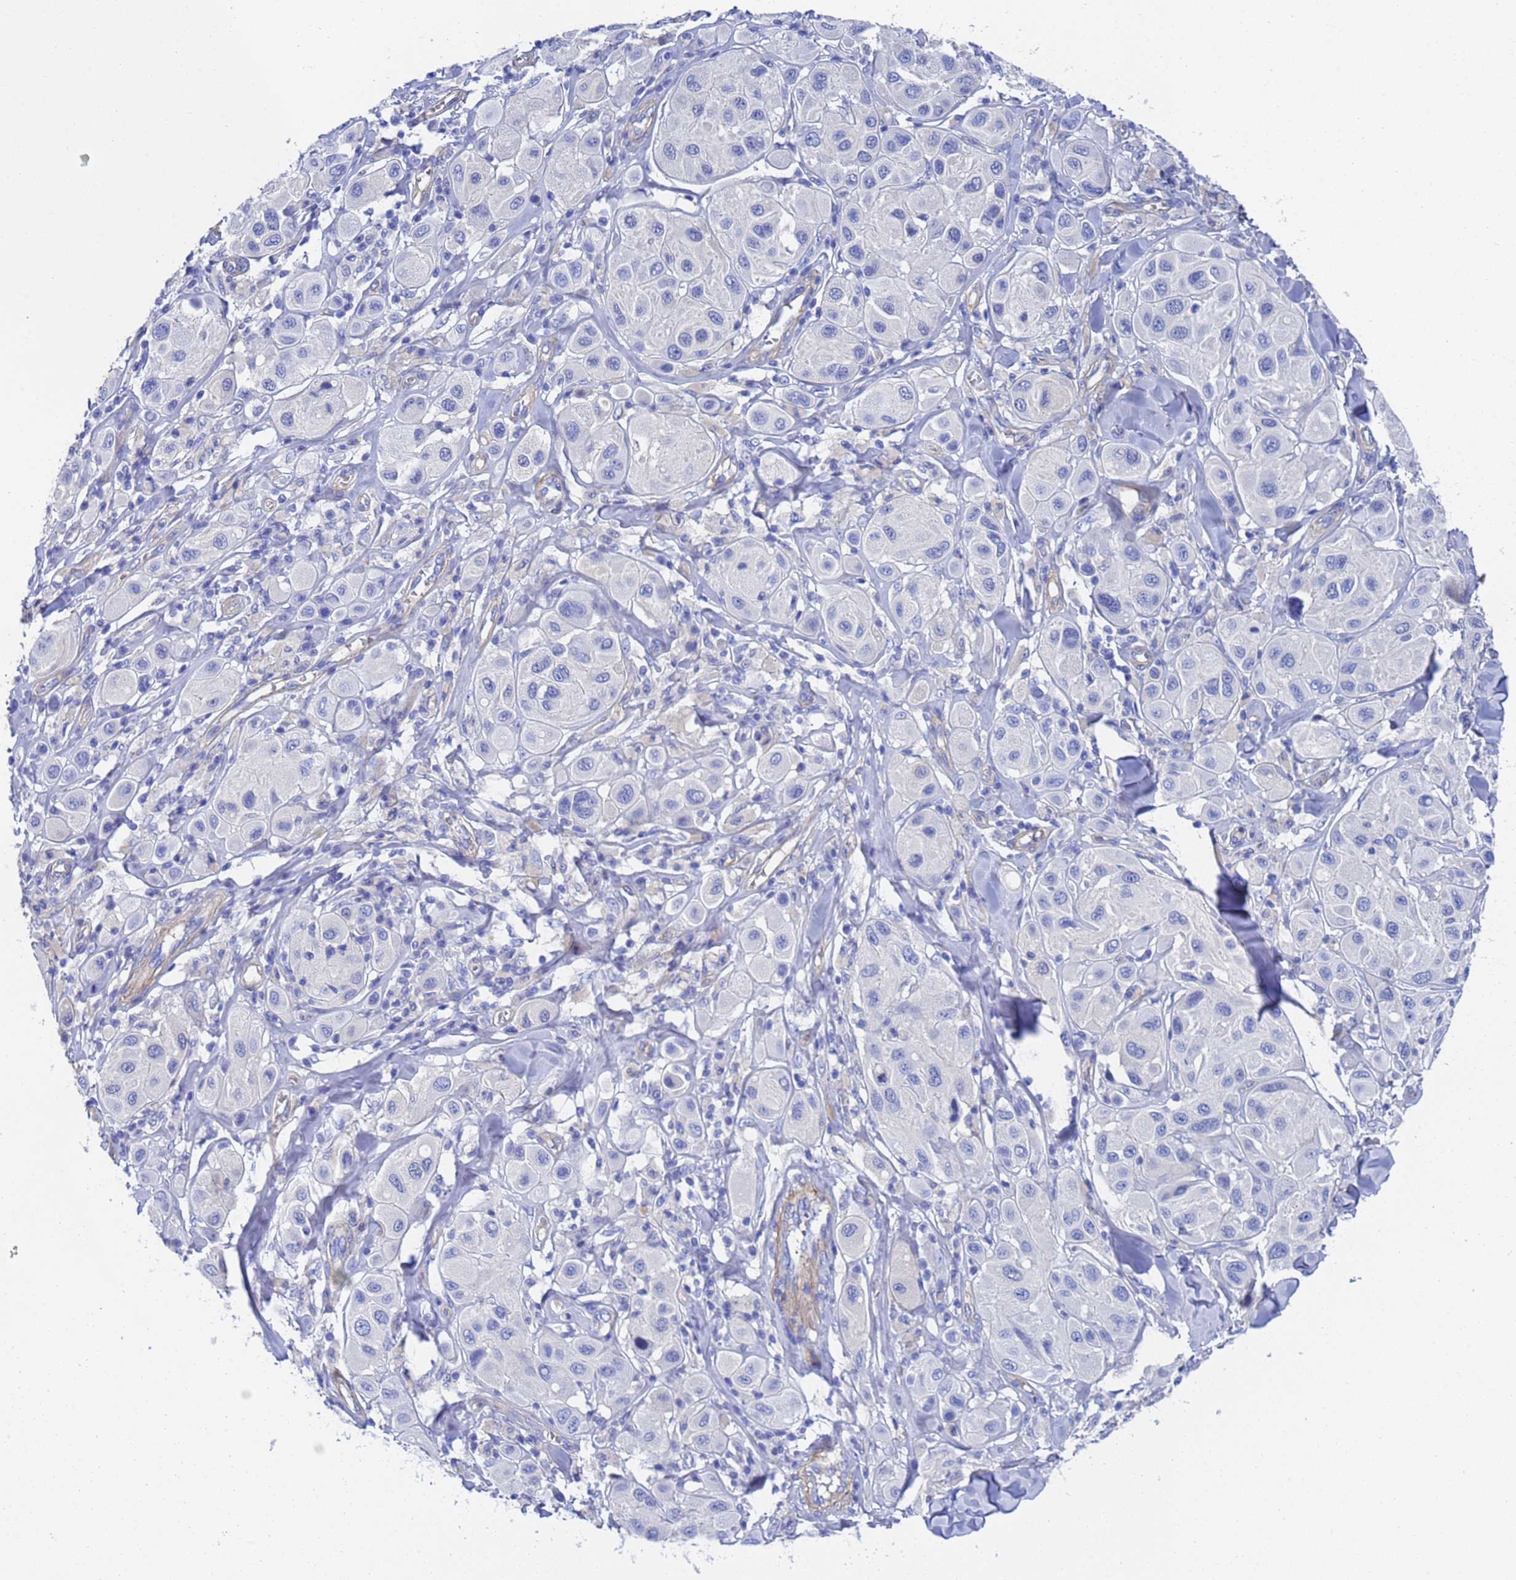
{"staining": {"intensity": "negative", "quantity": "none", "location": "none"}, "tissue": "melanoma", "cell_type": "Tumor cells", "image_type": "cancer", "snomed": [{"axis": "morphology", "description": "Malignant melanoma, Metastatic site"}, {"axis": "topography", "description": "Skin"}], "caption": "The image shows no staining of tumor cells in melanoma.", "gene": "CST4", "patient": {"sex": "male", "age": 41}}